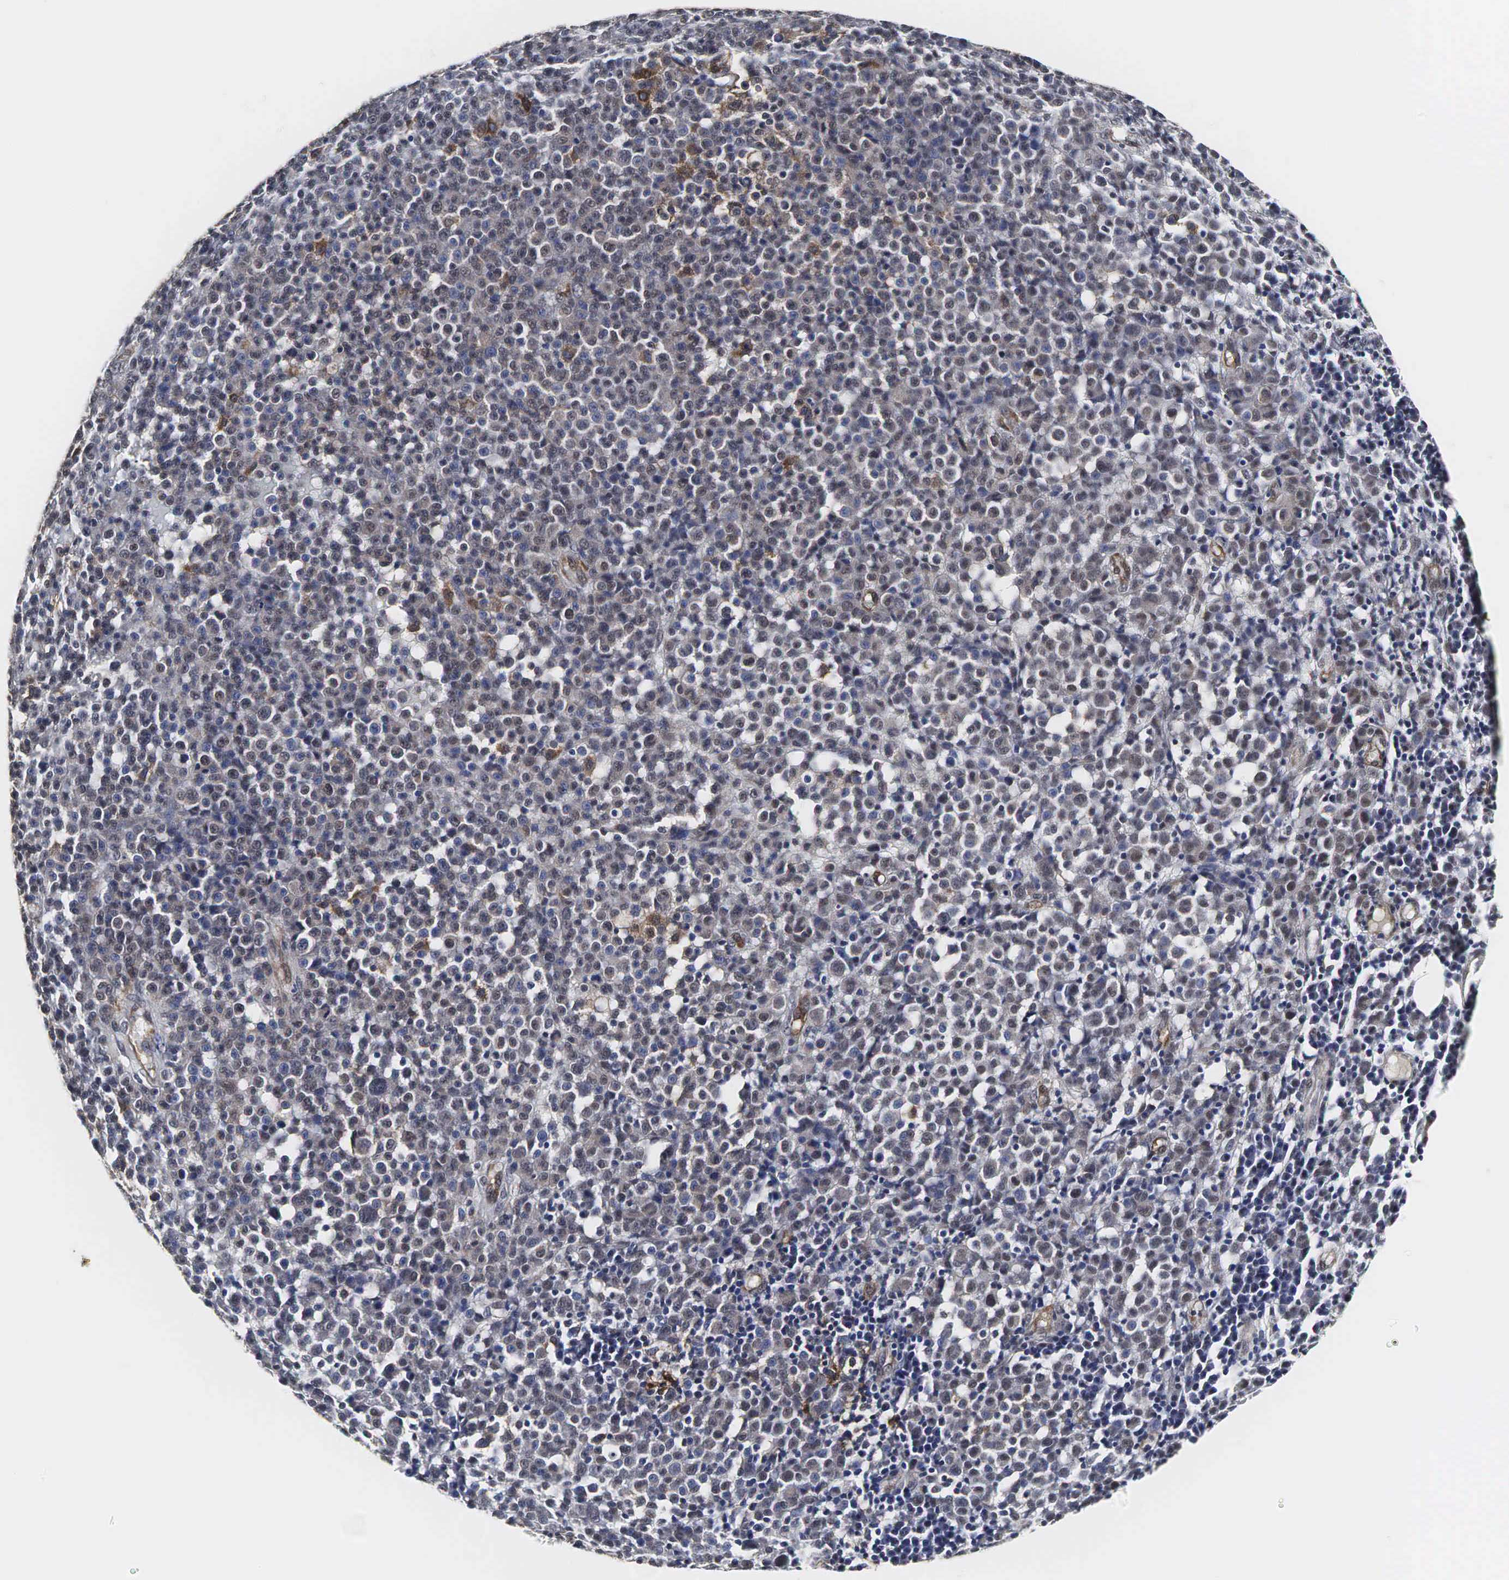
{"staining": {"intensity": "weak", "quantity": "<25%", "location": "nuclear"}, "tissue": "melanoma", "cell_type": "Tumor cells", "image_type": "cancer", "snomed": [{"axis": "morphology", "description": "Malignant melanoma, Metastatic site"}, {"axis": "topography", "description": "Skin"}], "caption": "Immunohistochemistry (IHC) of human malignant melanoma (metastatic site) reveals no expression in tumor cells.", "gene": "SPIN1", "patient": {"sex": "male", "age": 32}}